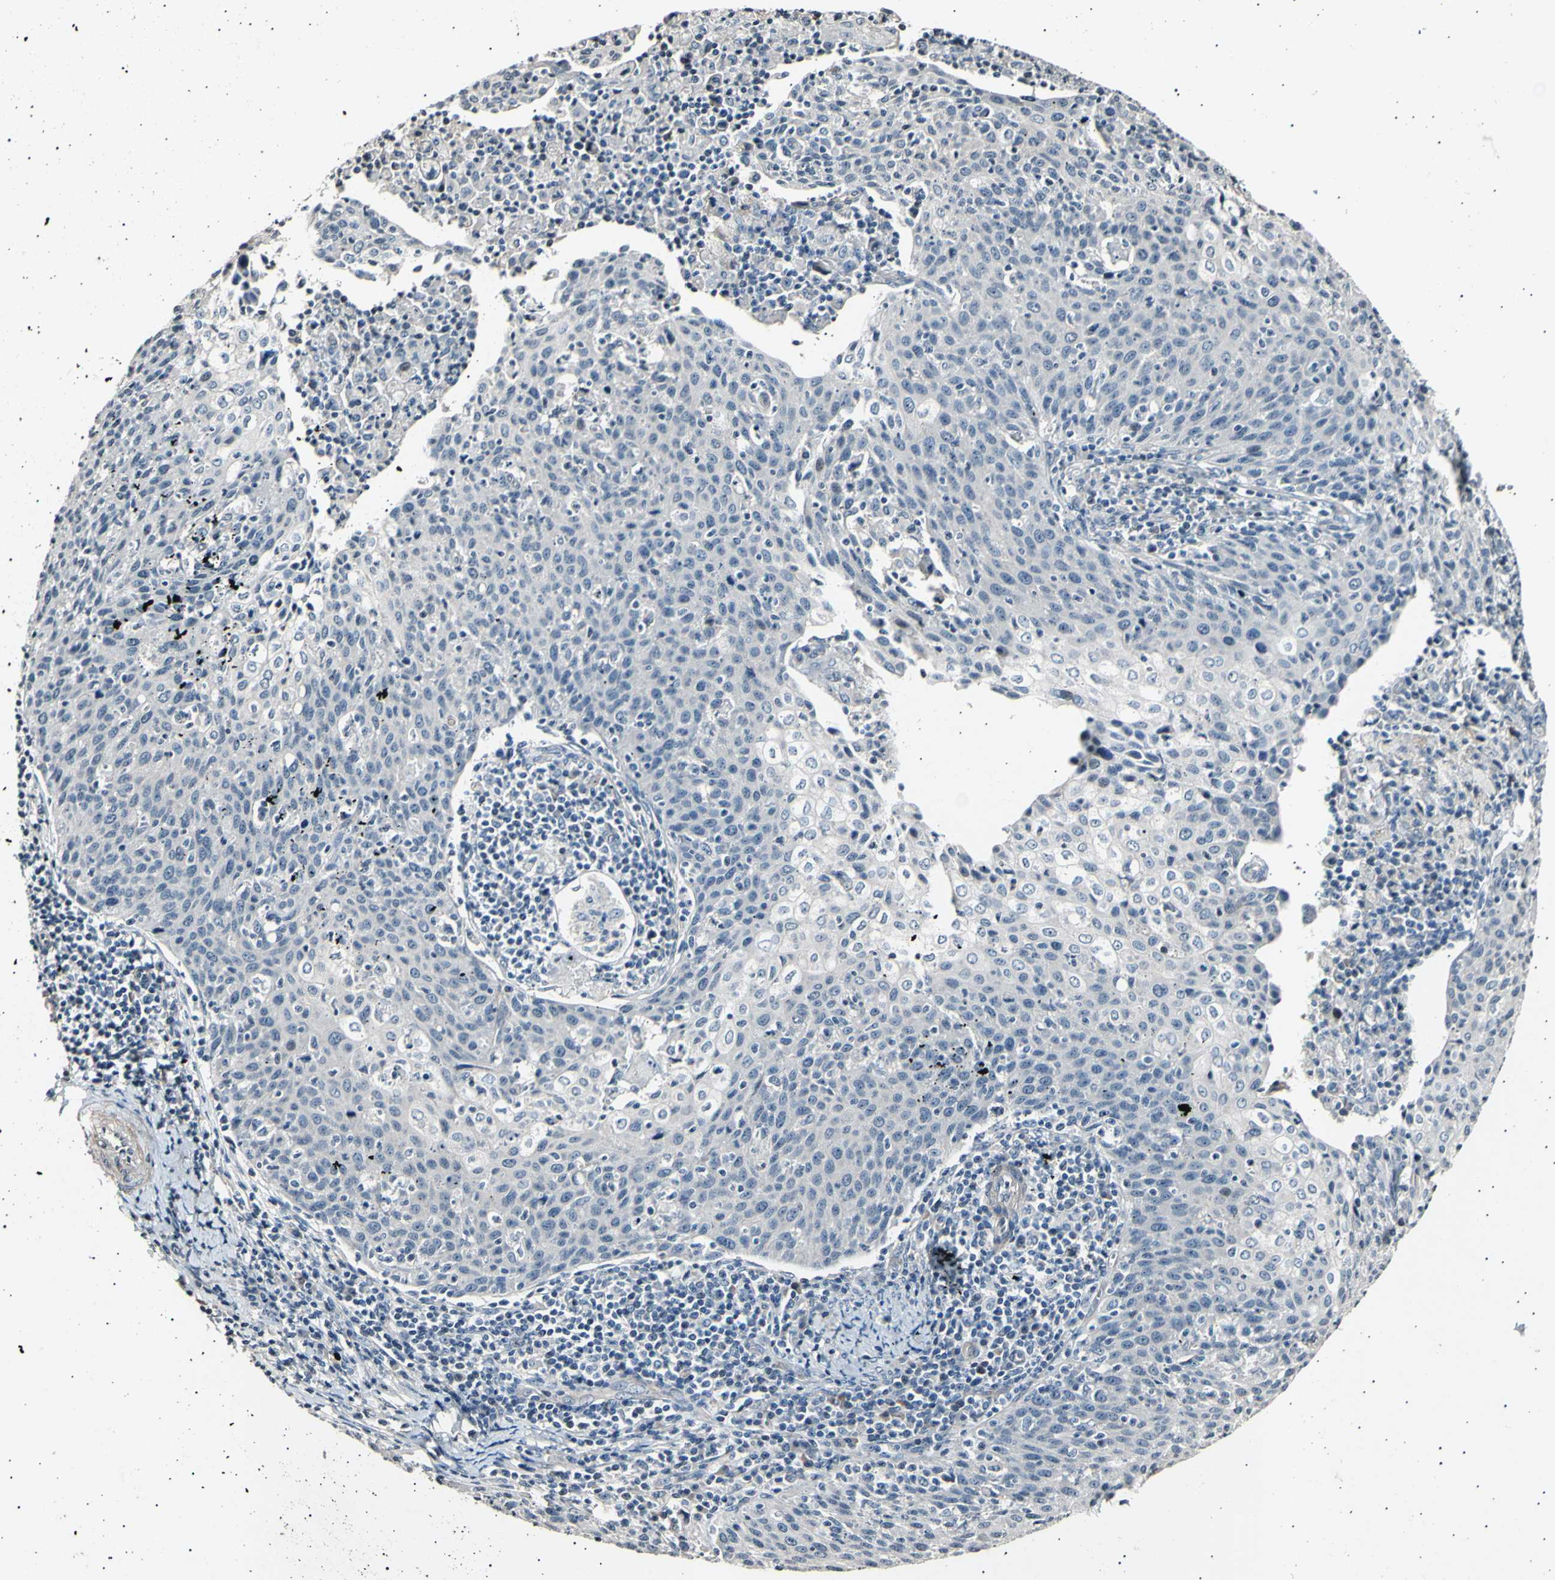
{"staining": {"intensity": "negative", "quantity": "none", "location": "none"}, "tissue": "cervical cancer", "cell_type": "Tumor cells", "image_type": "cancer", "snomed": [{"axis": "morphology", "description": "Squamous cell carcinoma, NOS"}, {"axis": "topography", "description": "Cervix"}], "caption": "DAB immunohistochemical staining of human squamous cell carcinoma (cervical) exhibits no significant positivity in tumor cells.", "gene": "AK1", "patient": {"sex": "female", "age": 38}}